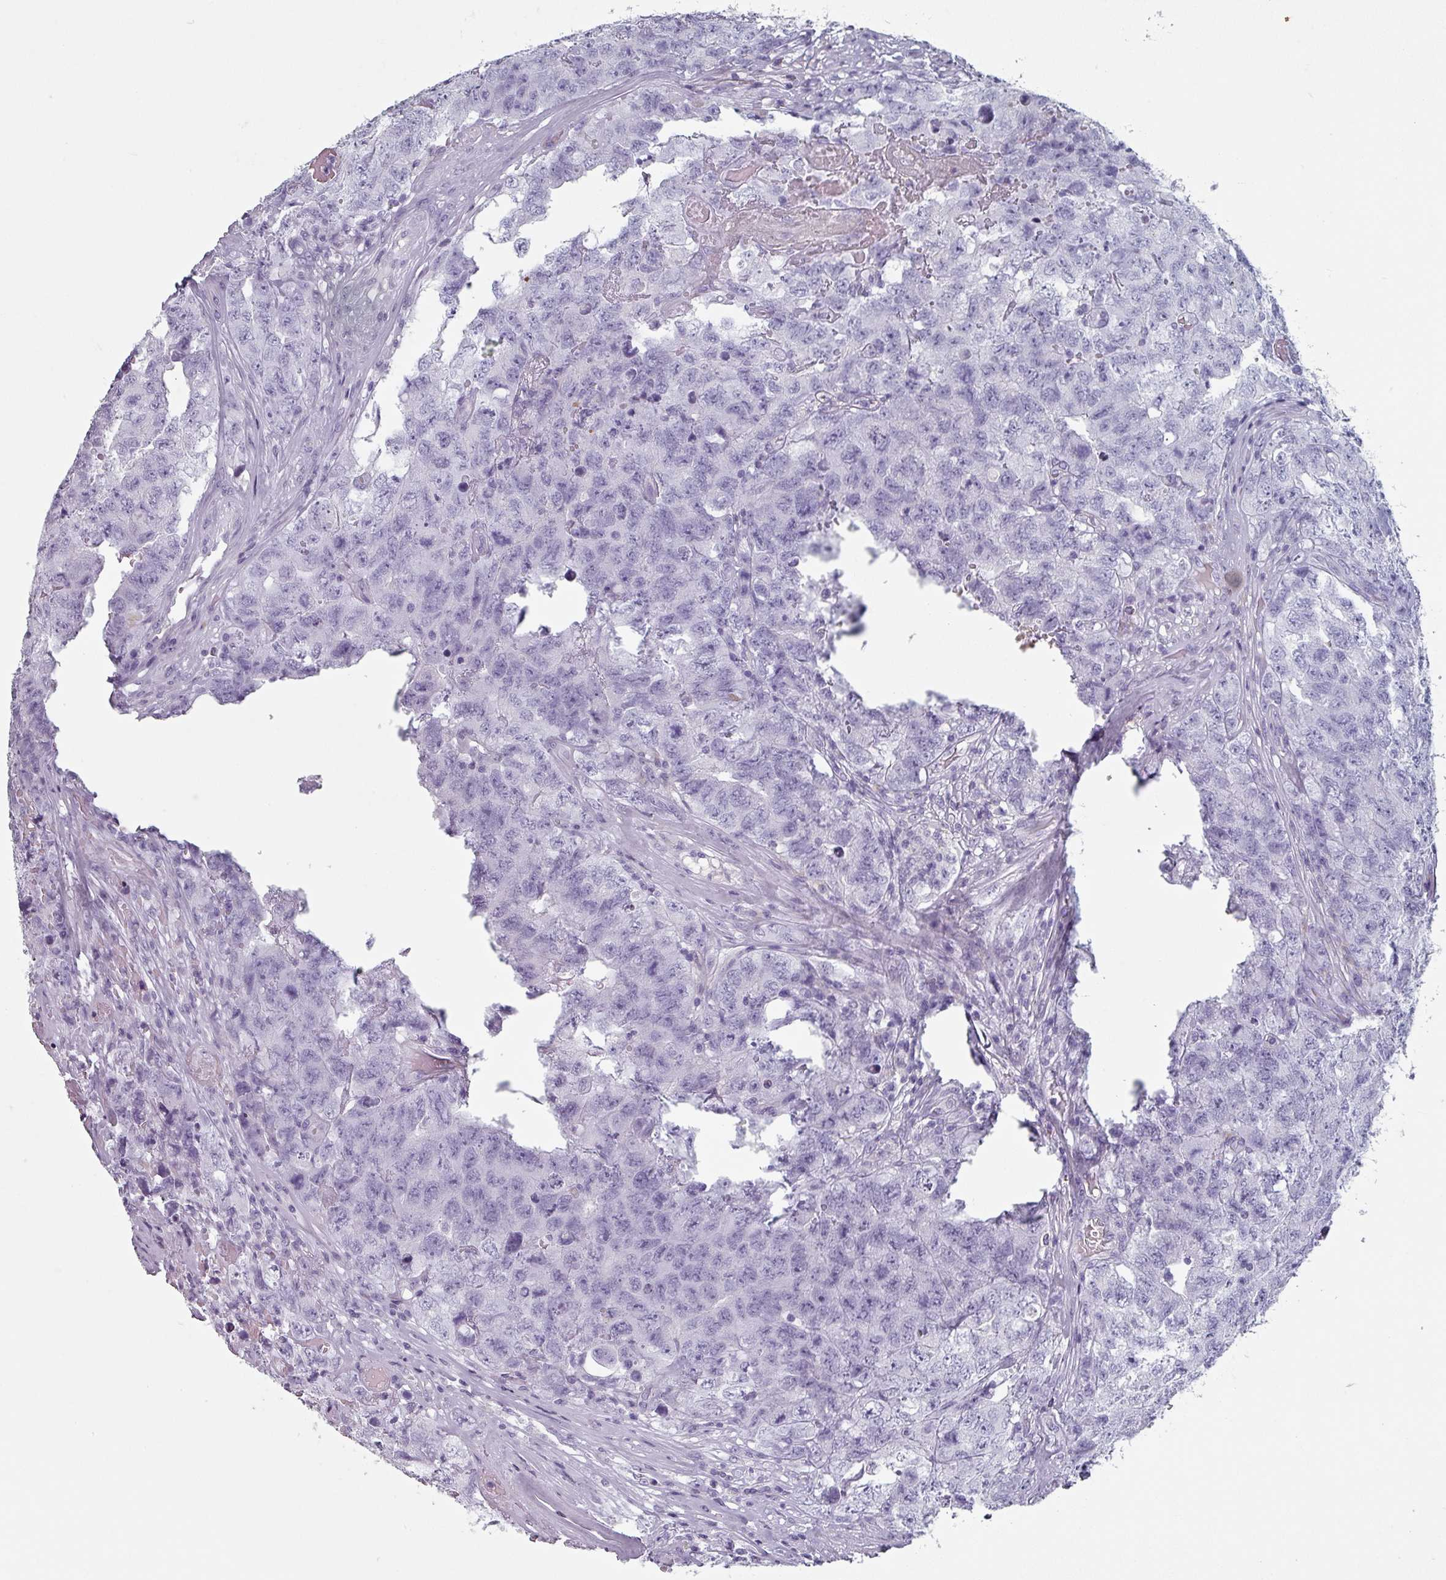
{"staining": {"intensity": "negative", "quantity": "none", "location": "none"}, "tissue": "testis cancer", "cell_type": "Tumor cells", "image_type": "cancer", "snomed": [{"axis": "morphology", "description": "Carcinoma, Embryonal, NOS"}, {"axis": "topography", "description": "Testis"}], "caption": "High power microscopy image of an immunohistochemistry (IHC) image of testis embryonal carcinoma, revealing no significant expression in tumor cells.", "gene": "SLC35G2", "patient": {"sex": "male", "age": 31}}